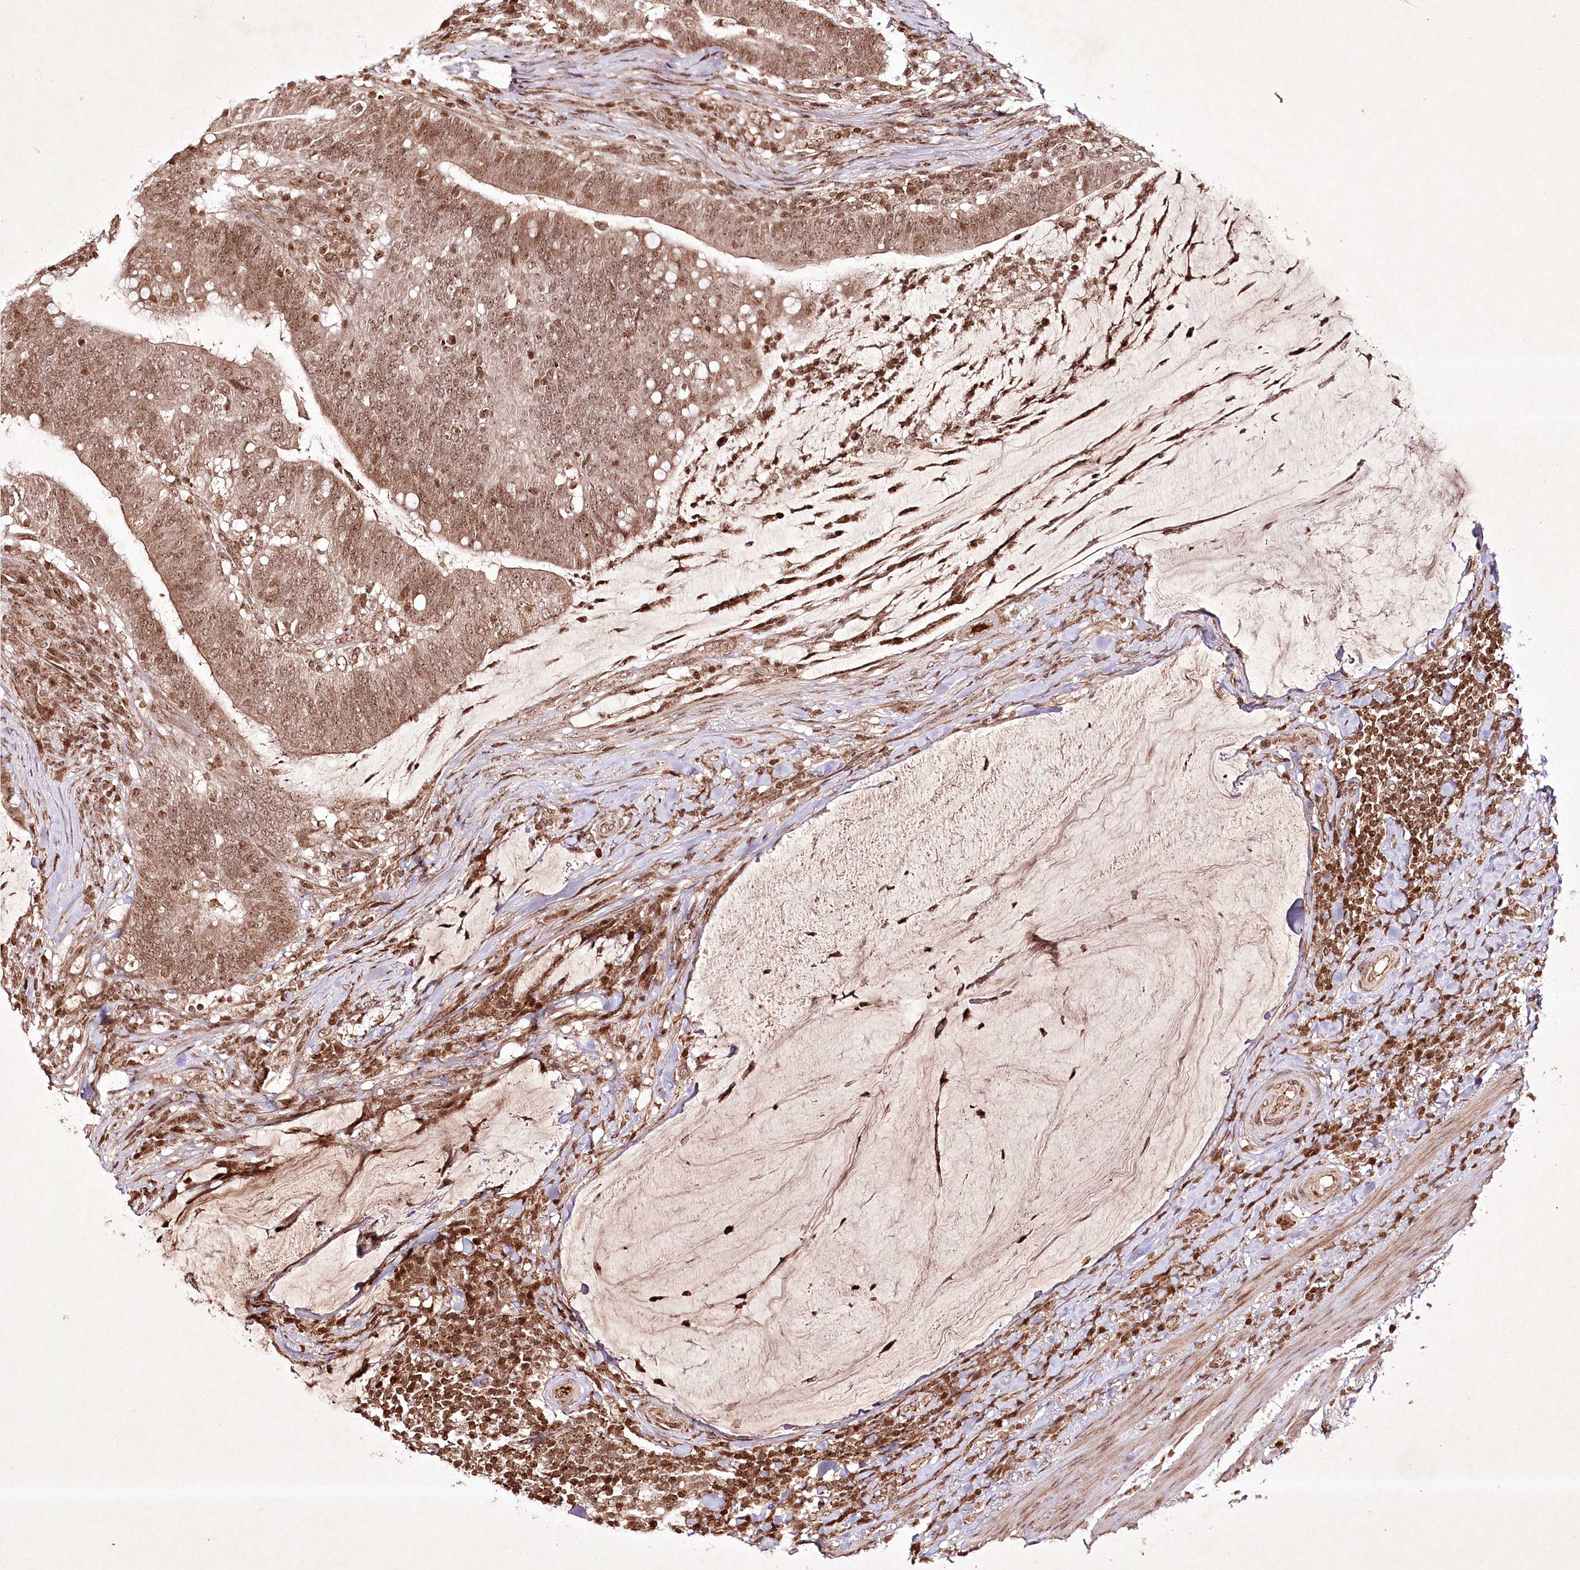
{"staining": {"intensity": "moderate", "quantity": ">75%", "location": "cytoplasmic/membranous,nuclear"}, "tissue": "colorectal cancer", "cell_type": "Tumor cells", "image_type": "cancer", "snomed": [{"axis": "morphology", "description": "Normal tissue, NOS"}, {"axis": "morphology", "description": "Adenocarcinoma, NOS"}, {"axis": "topography", "description": "Colon"}], "caption": "Colorectal adenocarcinoma stained for a protein exhibits moderate cytoplasmic/membranous and nuclear positivity in tumor cells. The protein is shown in brown color, while the nuclei are stained blue.", "gene": "CARM1", "patient": {"sex": "female", "age": 66}}